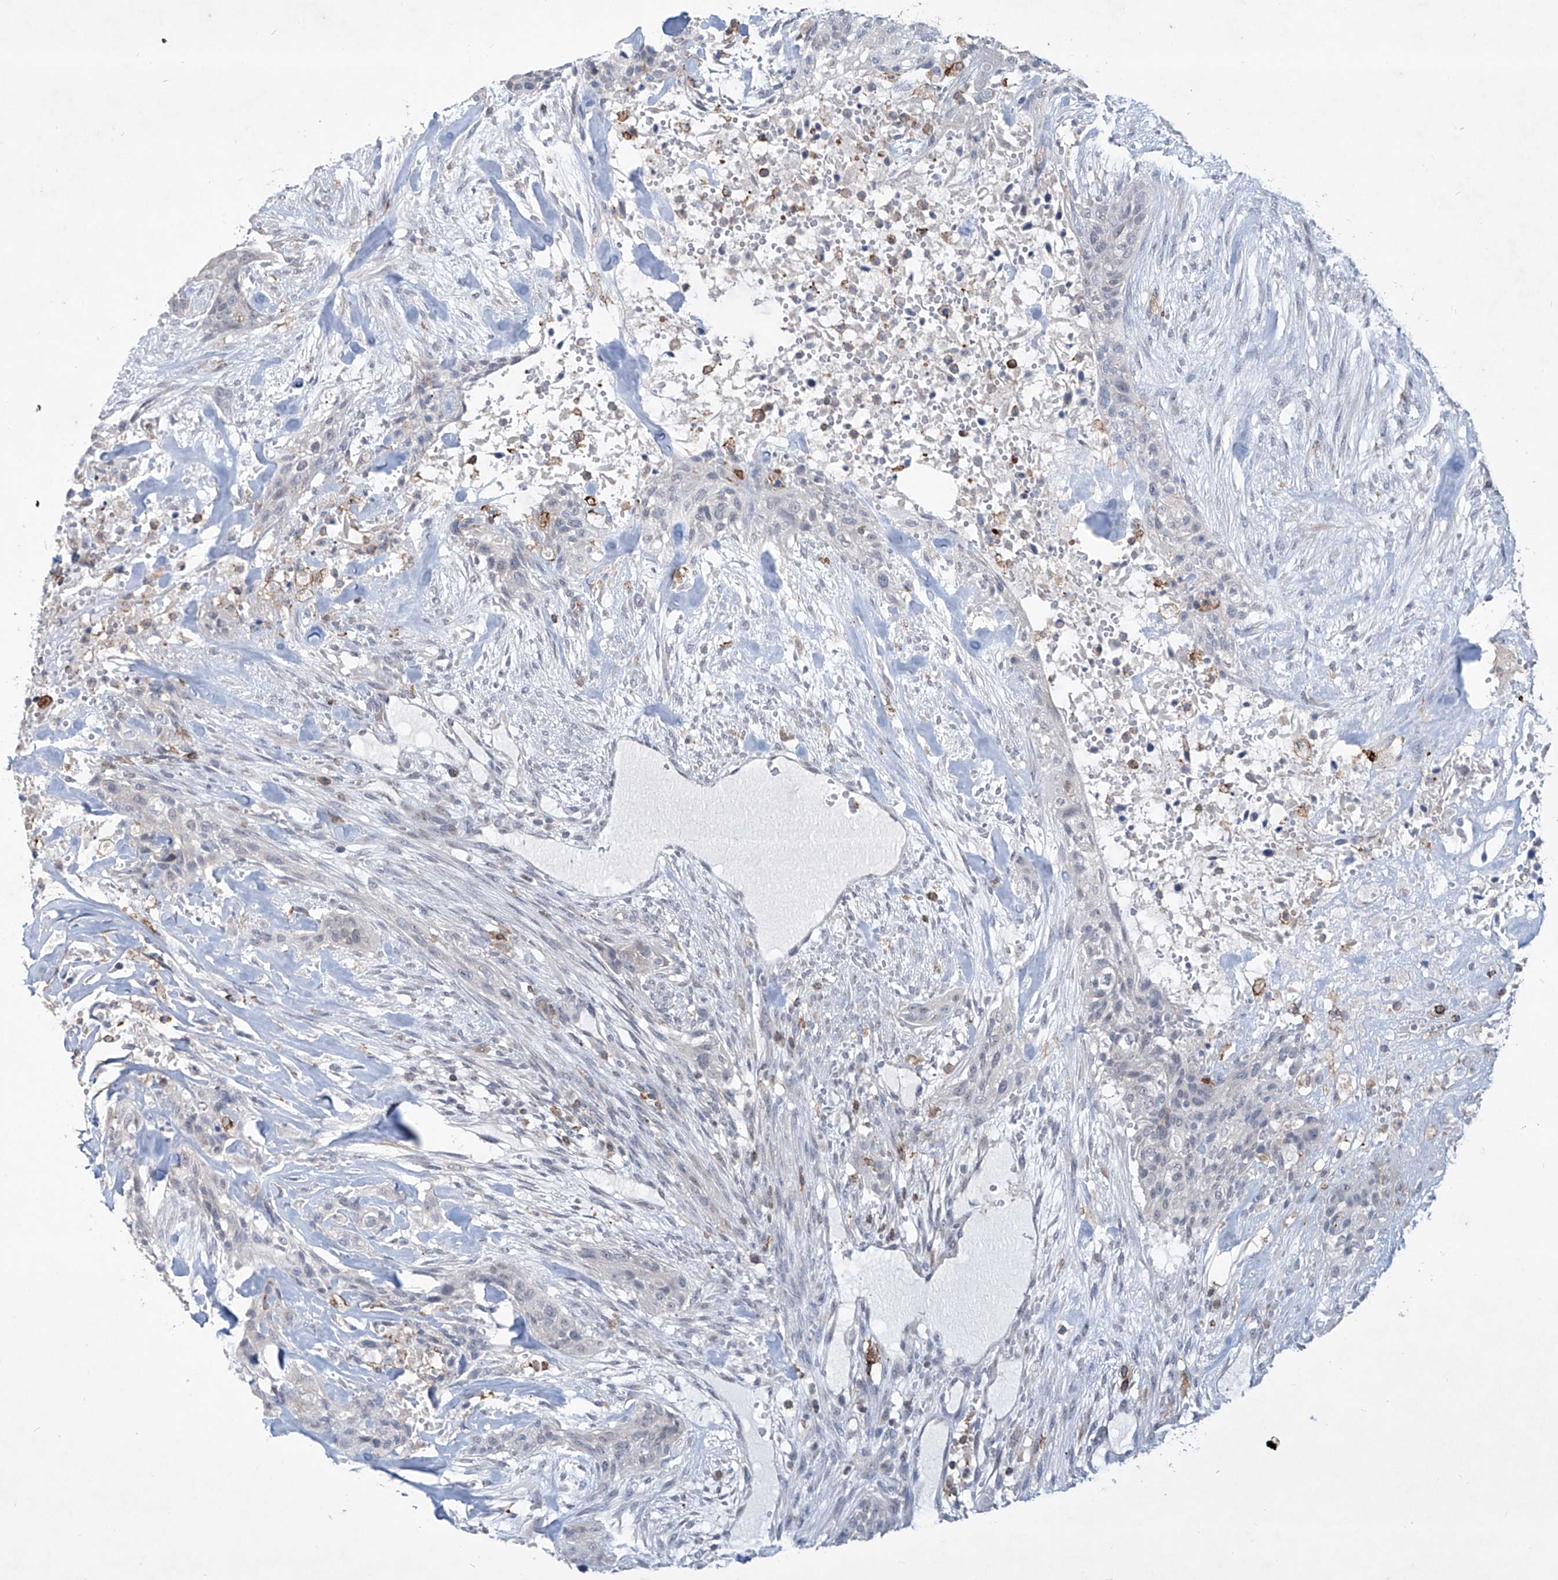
{"staining": {"intensity": "negative", "quantity": "none", "location": "none"}, "tissue": "urothelial cancer", "cell_type": "Tumor cells", "image_type": "cancer", "snomed": [{"axis": "morphology", "description": "Urothelial carcinoma, High grade"}, {"axis": "topography", "description": "Urinary bladder"}], "caption": "High power microscopy histopathology image of an immunohistochemistry photomicrograph of urothelial carcinoma (high-grade), revealing no significant expression in tumor cells.", "gene": "ZBTB48", "patient": {"sex": "male", "age": 35}}